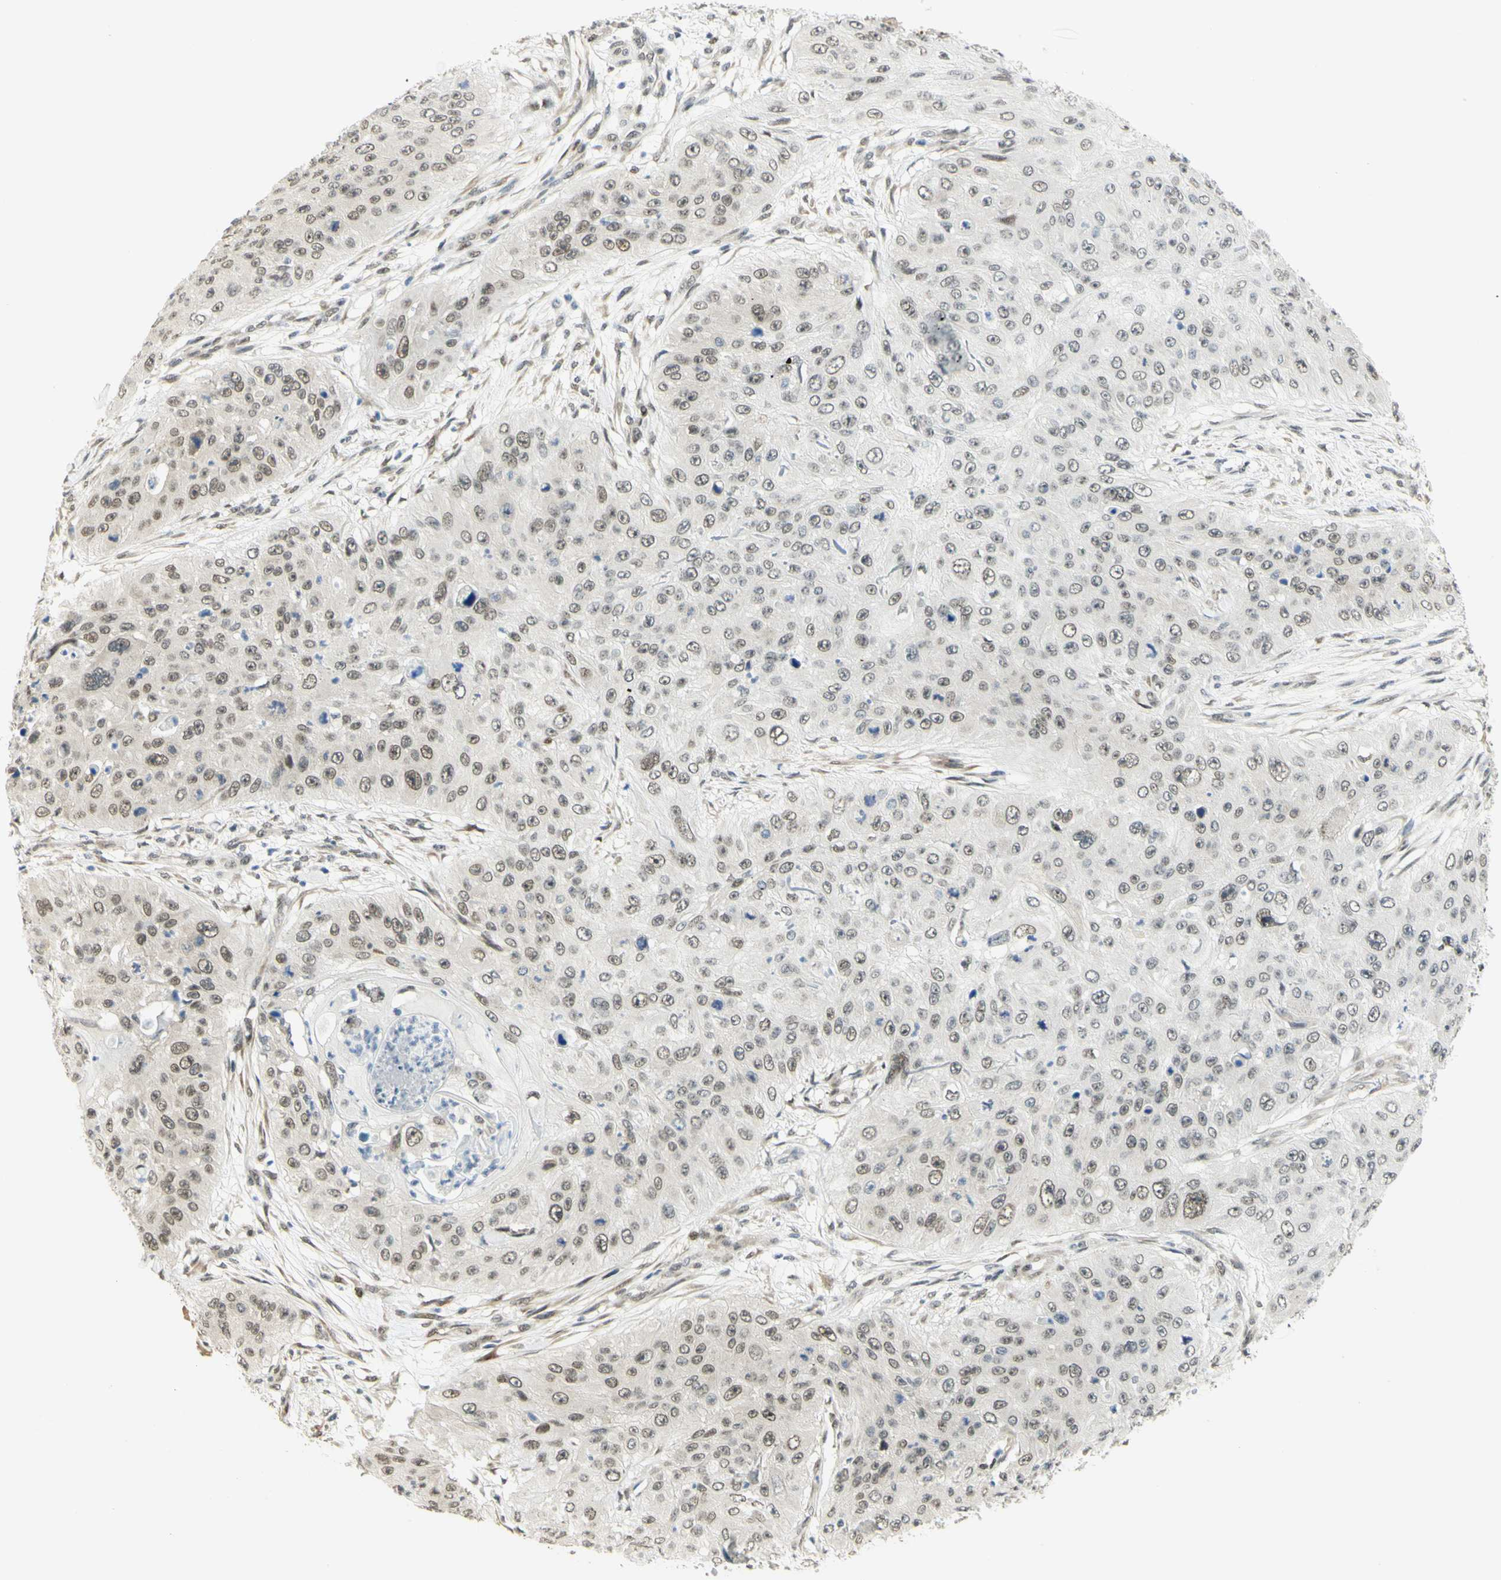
{"staining": {"intensity": "moderate", "quantity": ">75%", "location": "nuclear"}, "tissue": "skin cancer", "cell_type": "Tumor cells", "image_type": "cancer", "snomed": [{"axis": "morphology", "description": "Squamous cell carcinoma, NOS"}, {"axis": "topography", "description": "Skin"}], "caption": "Squamous cell carcinoma (skin) was stained to show a protein in brown. There is medium levels of moderate nuclear positivity in approximately >75% of tumor cells. Immunohistochemistry (ihc) stains the protein of interest in brown and the nuclei are stained blue.", "gene": "DDX1", "patient": {"sex": "female", "age": 80}}